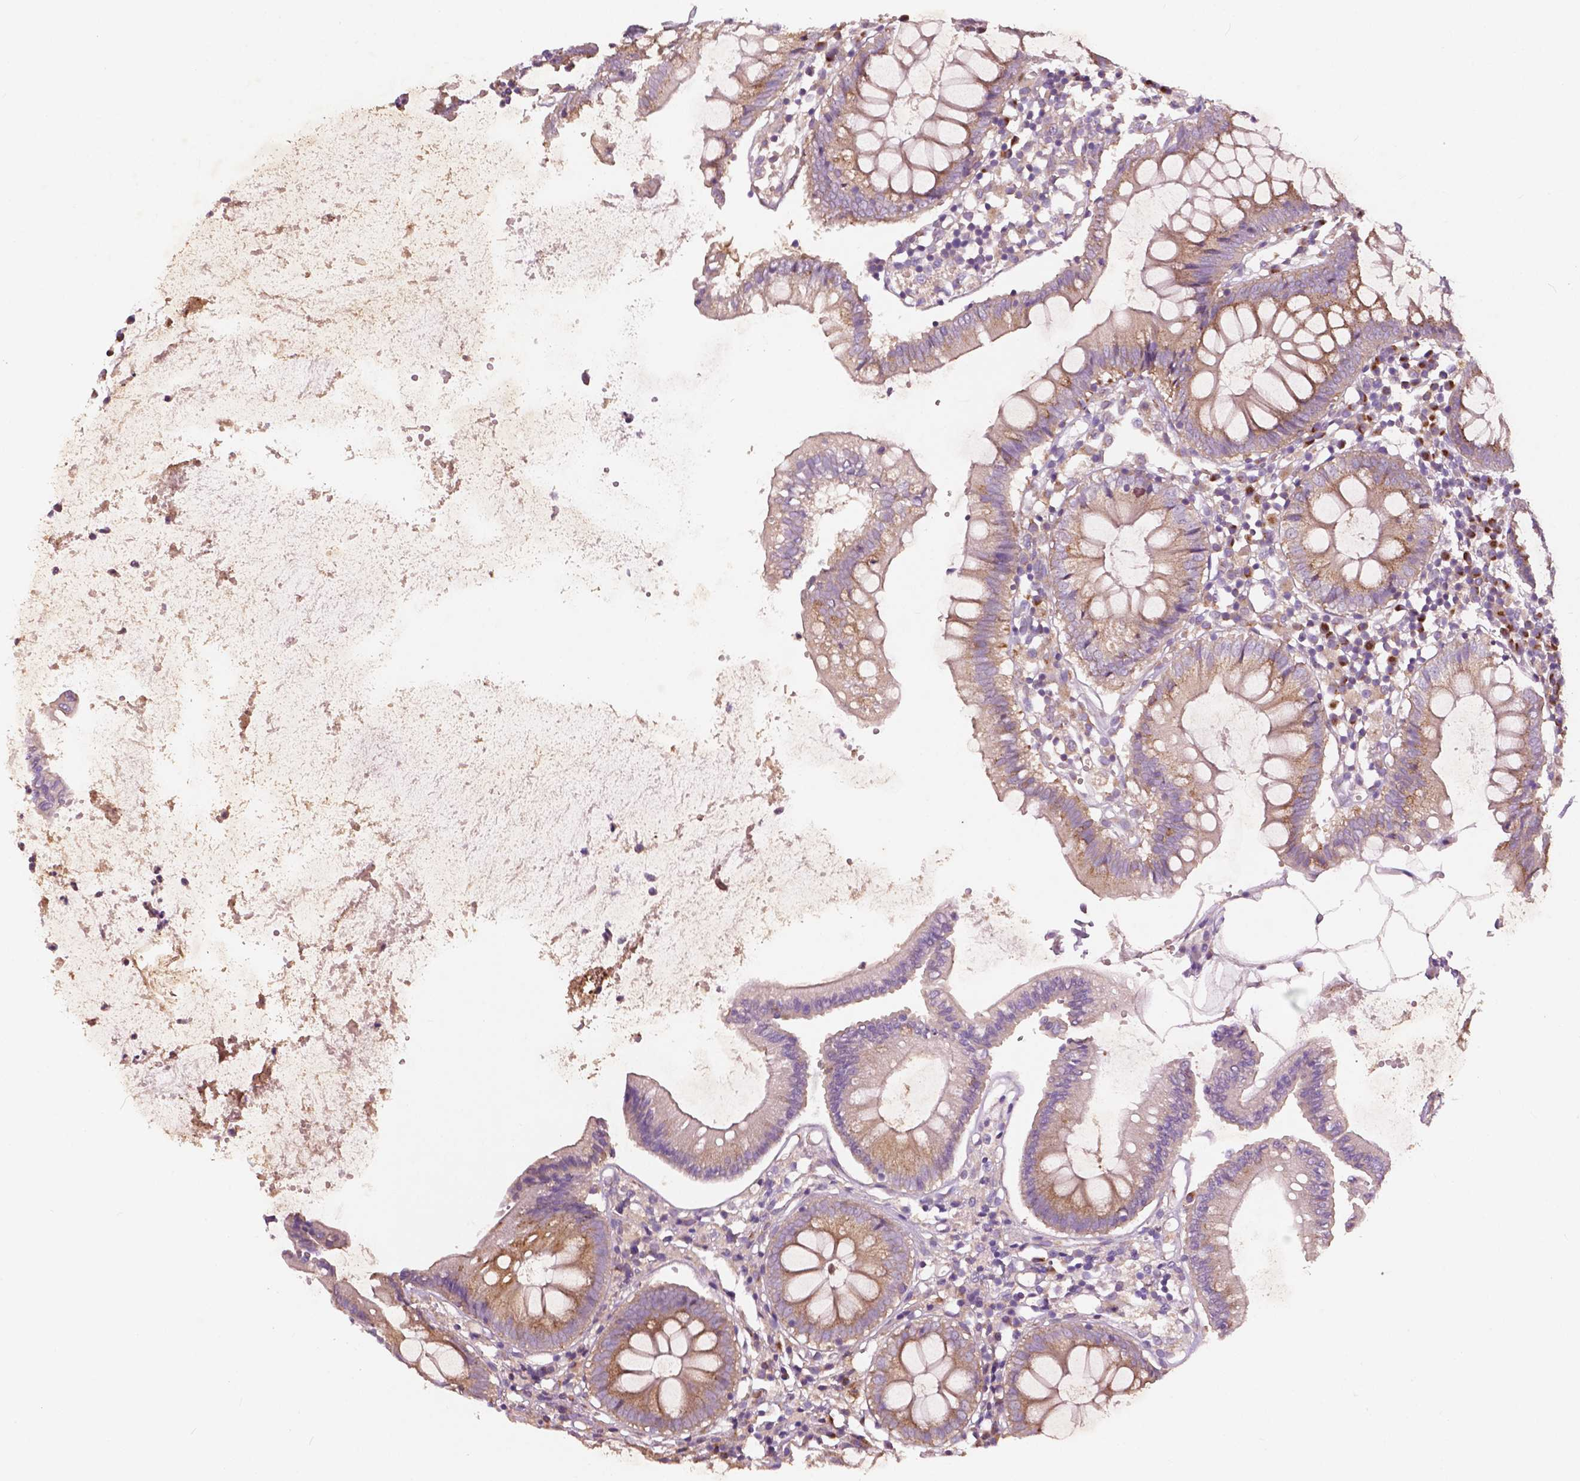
{"staining": {"intensity": "weak", "quantity": ">75%", "location": "cytoplasmic/membranous"}, "tissue": "colon", "cell_type": "Endothelial cells", "image_type": "normal", "snomed": [{"axis": "morphology", "description": "Normal tissue, NOS"}, {"axis": "morphology", "description": "Adenocarcinoma, NOS"}, {"axis": "topography", "description": "Colon"}], "caption": "The micrograph shows a brown stain indicating the presence of a protein in the cytoplasmic/membranous of endothelial cells in colon.", "gene": "CHPT1", "patient": {"sex": "male", "age": 83}}